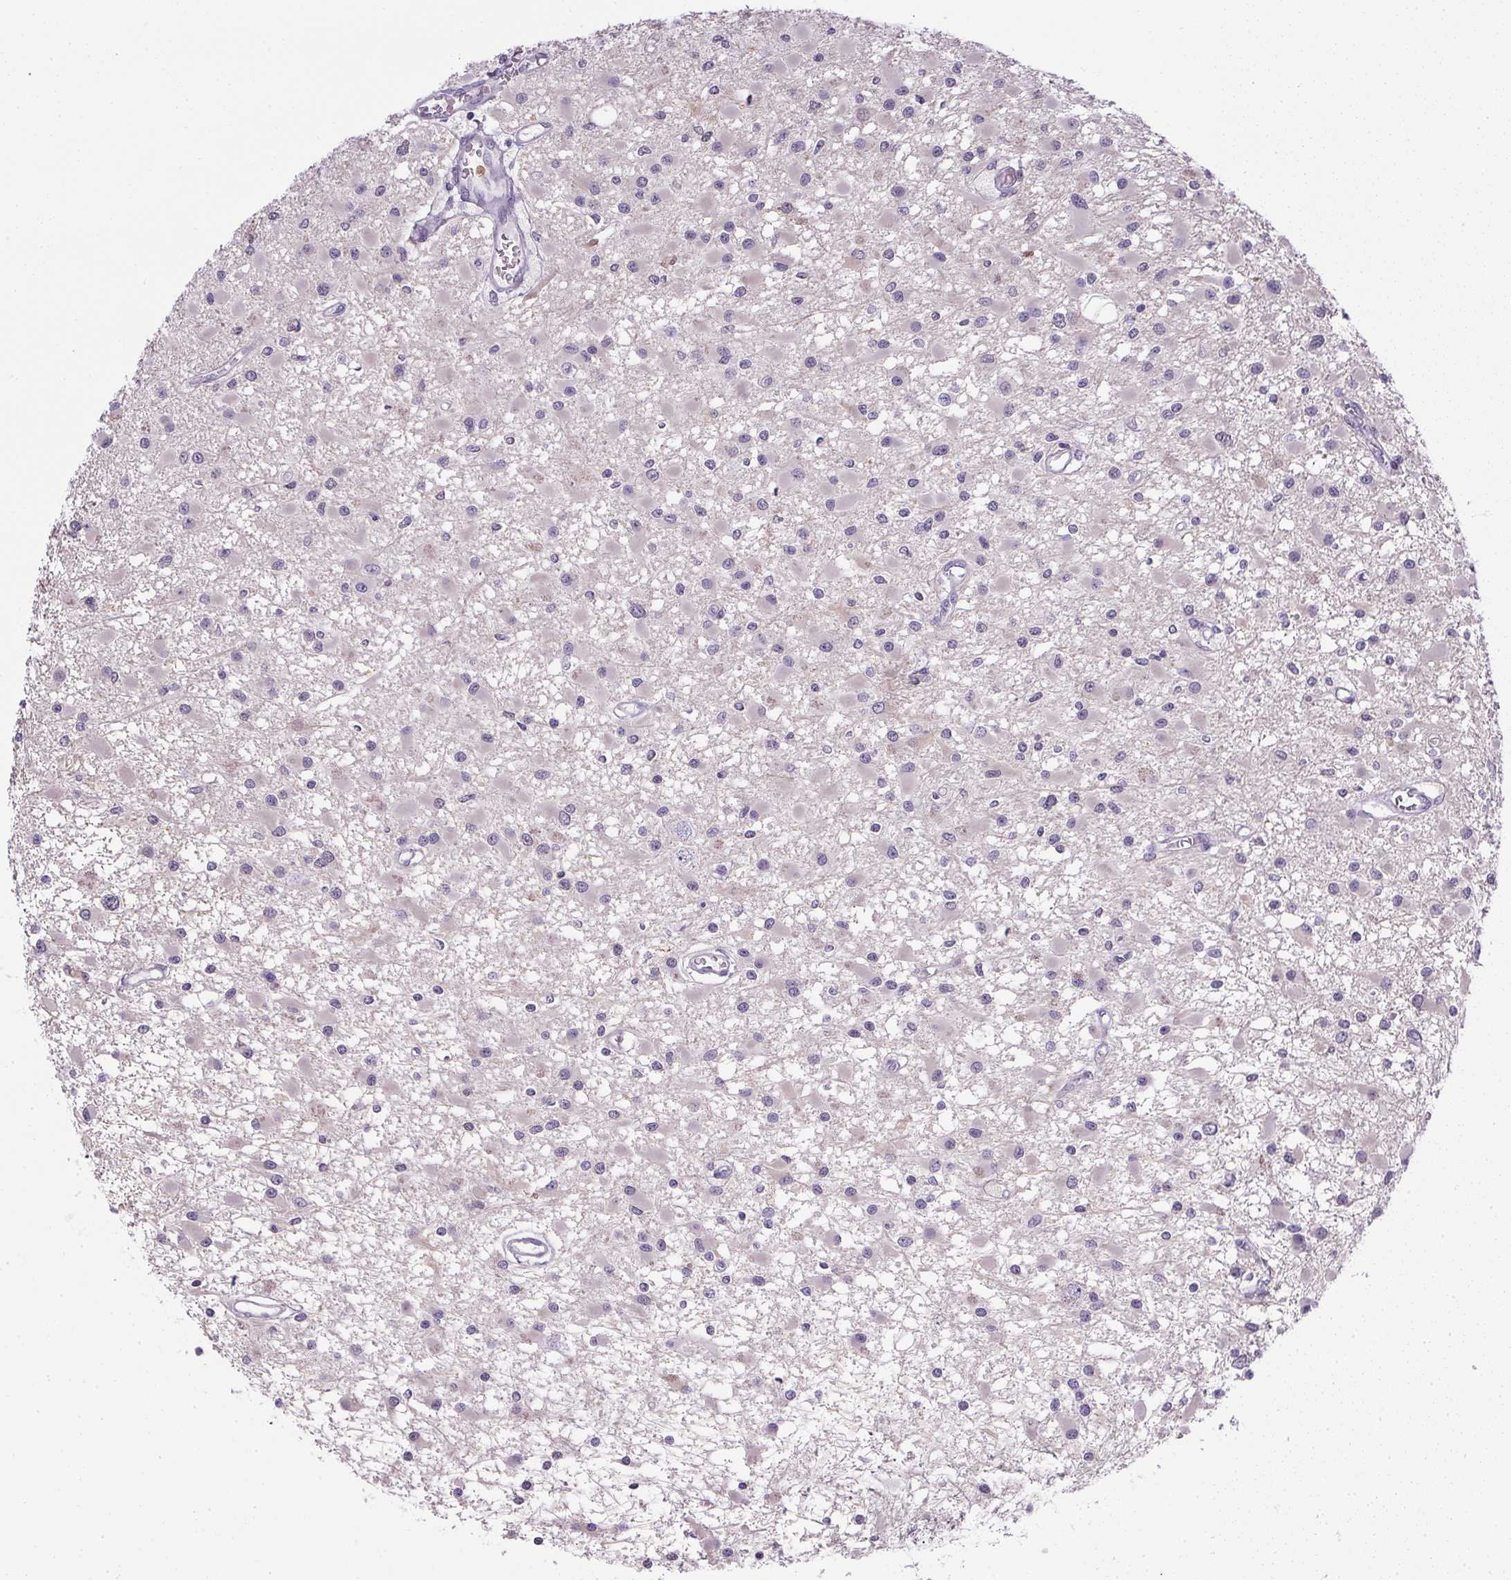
{"staining": {"intensity": "negative", "quantity": "none", "location": "none"}, "tissue": "glioma", "cell_type": "Tumor cells", "image_type": "cancer", "snomed": [{"axis": "morphology", "description": "Glioma, malignant, High grade"}, {"axis": "topography", "description": "Brain"}], "caption": "Tumor cells show no significant staining in malignant glioma (high-grade).", "gene": "DNAJC5G", "patient": {"sex": "male", "age": 54}}